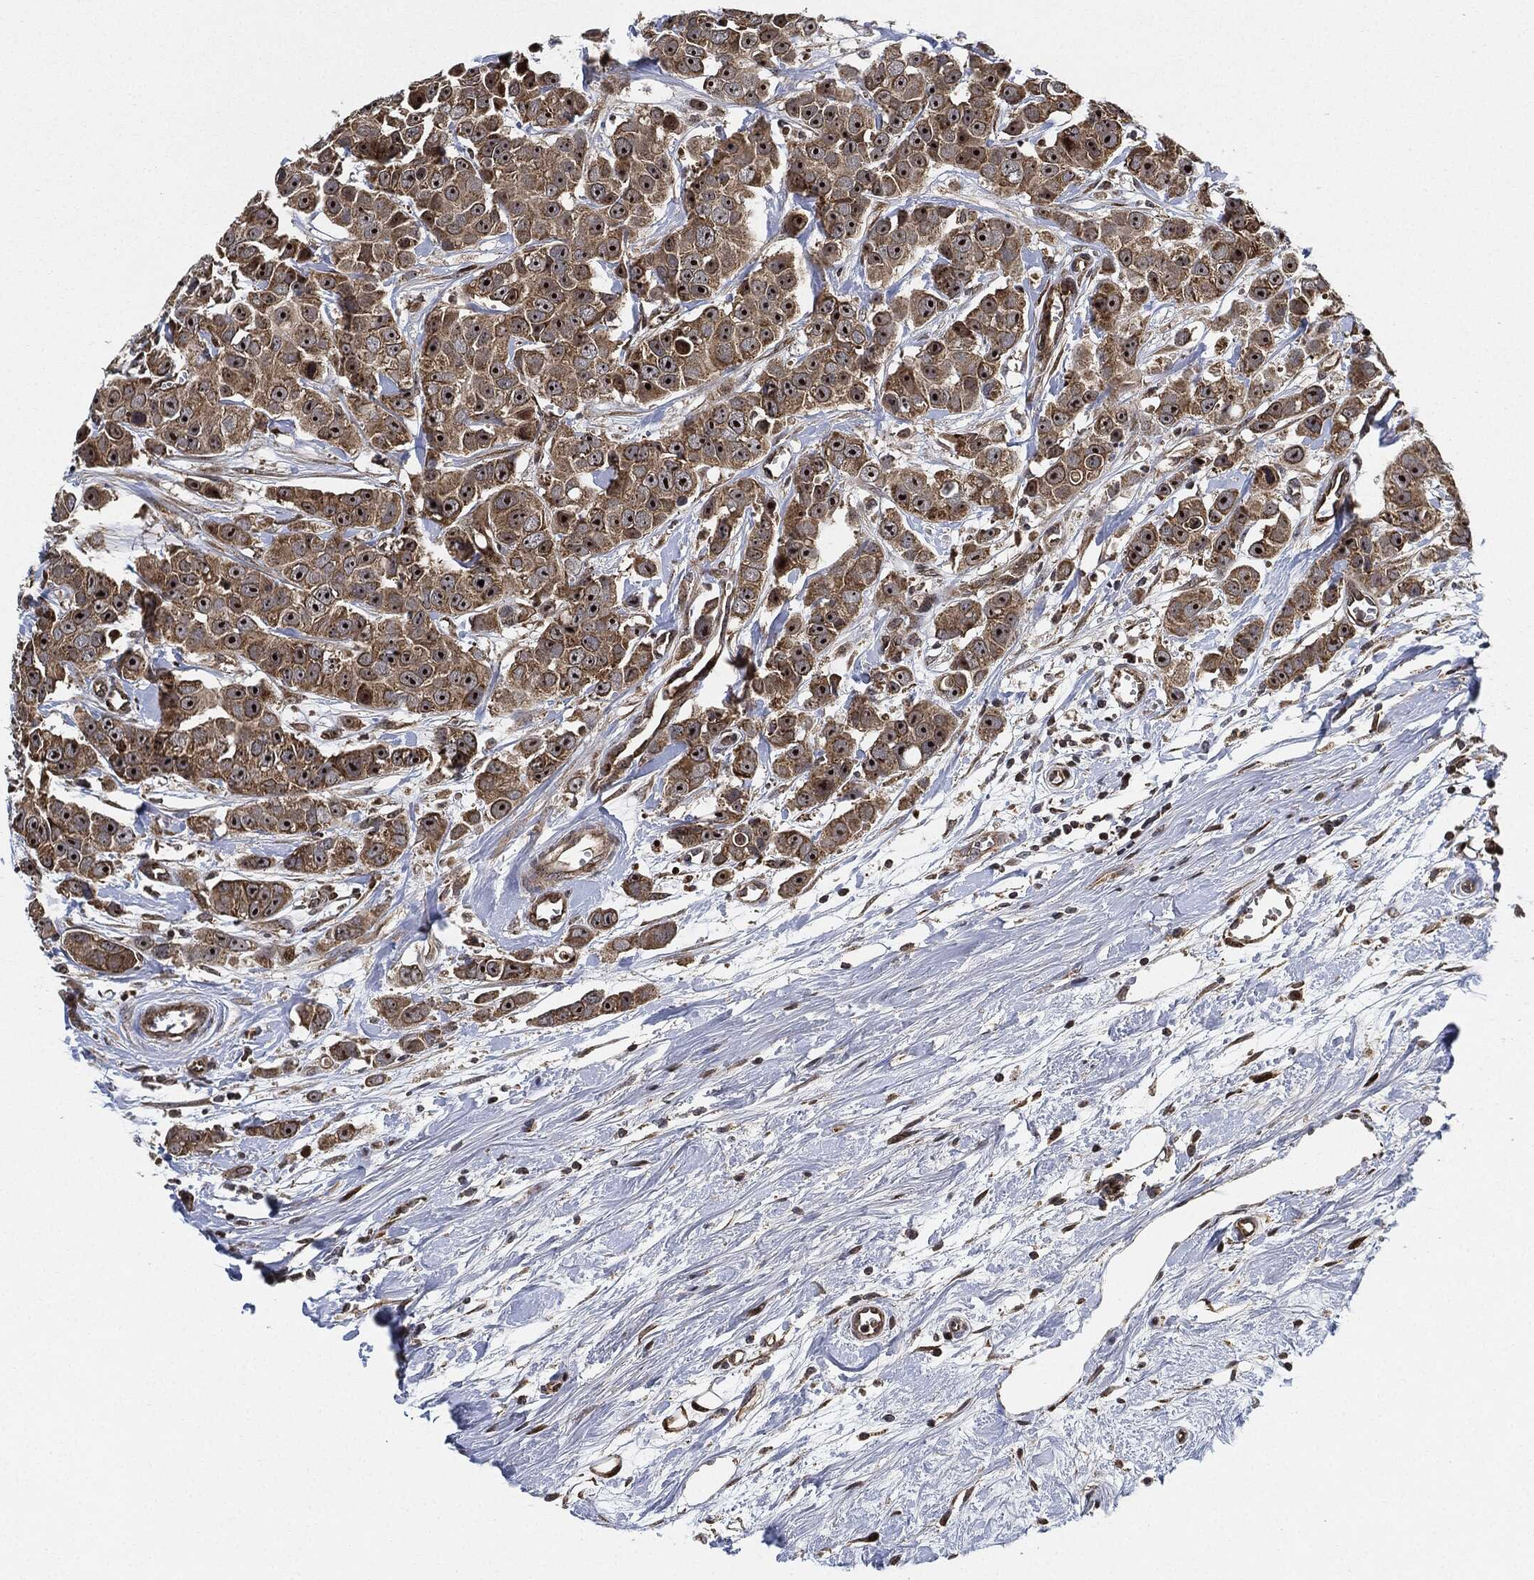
{"staining": {"intensity": "moderate", "quantity": ">75%", "location": "cytoplasmic/membranous,nuclear"}, "tissue": "breast cancer", "cell_type": "Tumor cells", "image_type": "cancer", "snomed": [{"axis": "morphology", "description": "Duct carcinoma"}, {"axis": "topography", "description": "Breast"}], "caption": "Protein expression by immunohistochemistry displays moderate cytoplasmic/membranous and nuclear positivity in approximately >75% of tumor cells in breast cancer (infiltrating ductal carcinoma). Using DAB (brown) and hematoxylin (blue) stains, captured at high magnification using brightfield microscopy.", "gene": "RNASEL", "patient": {"sex": "female", "age": 35}}